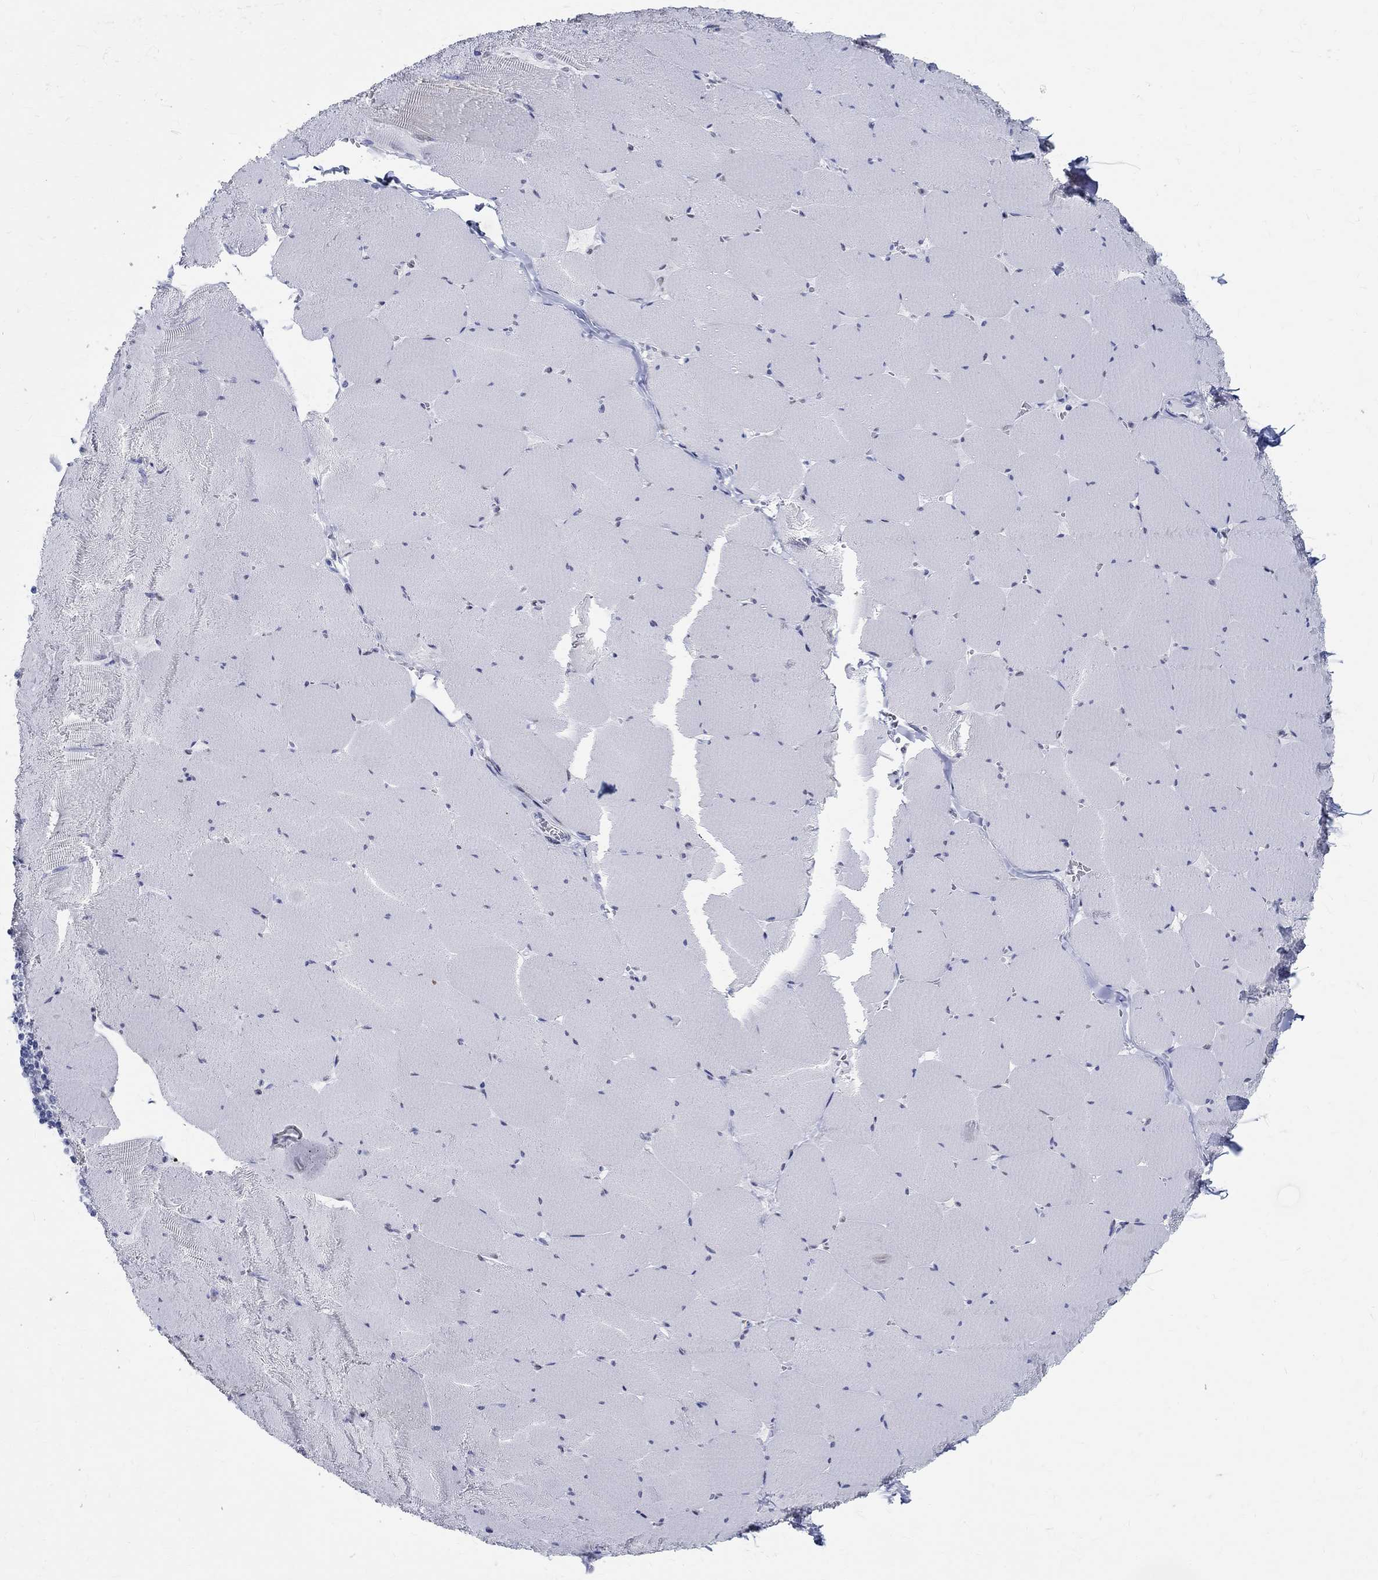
{"staining": {"intensity": "negative", "quantity": "none", "location": "none"}, "tissue": "skeletal muscle", "cell_type": "Myocytes", "image_type": "normal", "snomed": [{"axis": "morphology", "description": "Normal tissue, NOS"}, {"axis": "morphology", "description": "Malignant melanoma, Metastatic site"}, {"axis": "topography", "description": "Skeletal muscle"}], "caption": "This is an IHC photomicrograph of unremarkable human skeletal muscle. There is no positivity in myocytes.", "gene": "TSPAN16", "patient": {"sex": "male", "age": 50}}